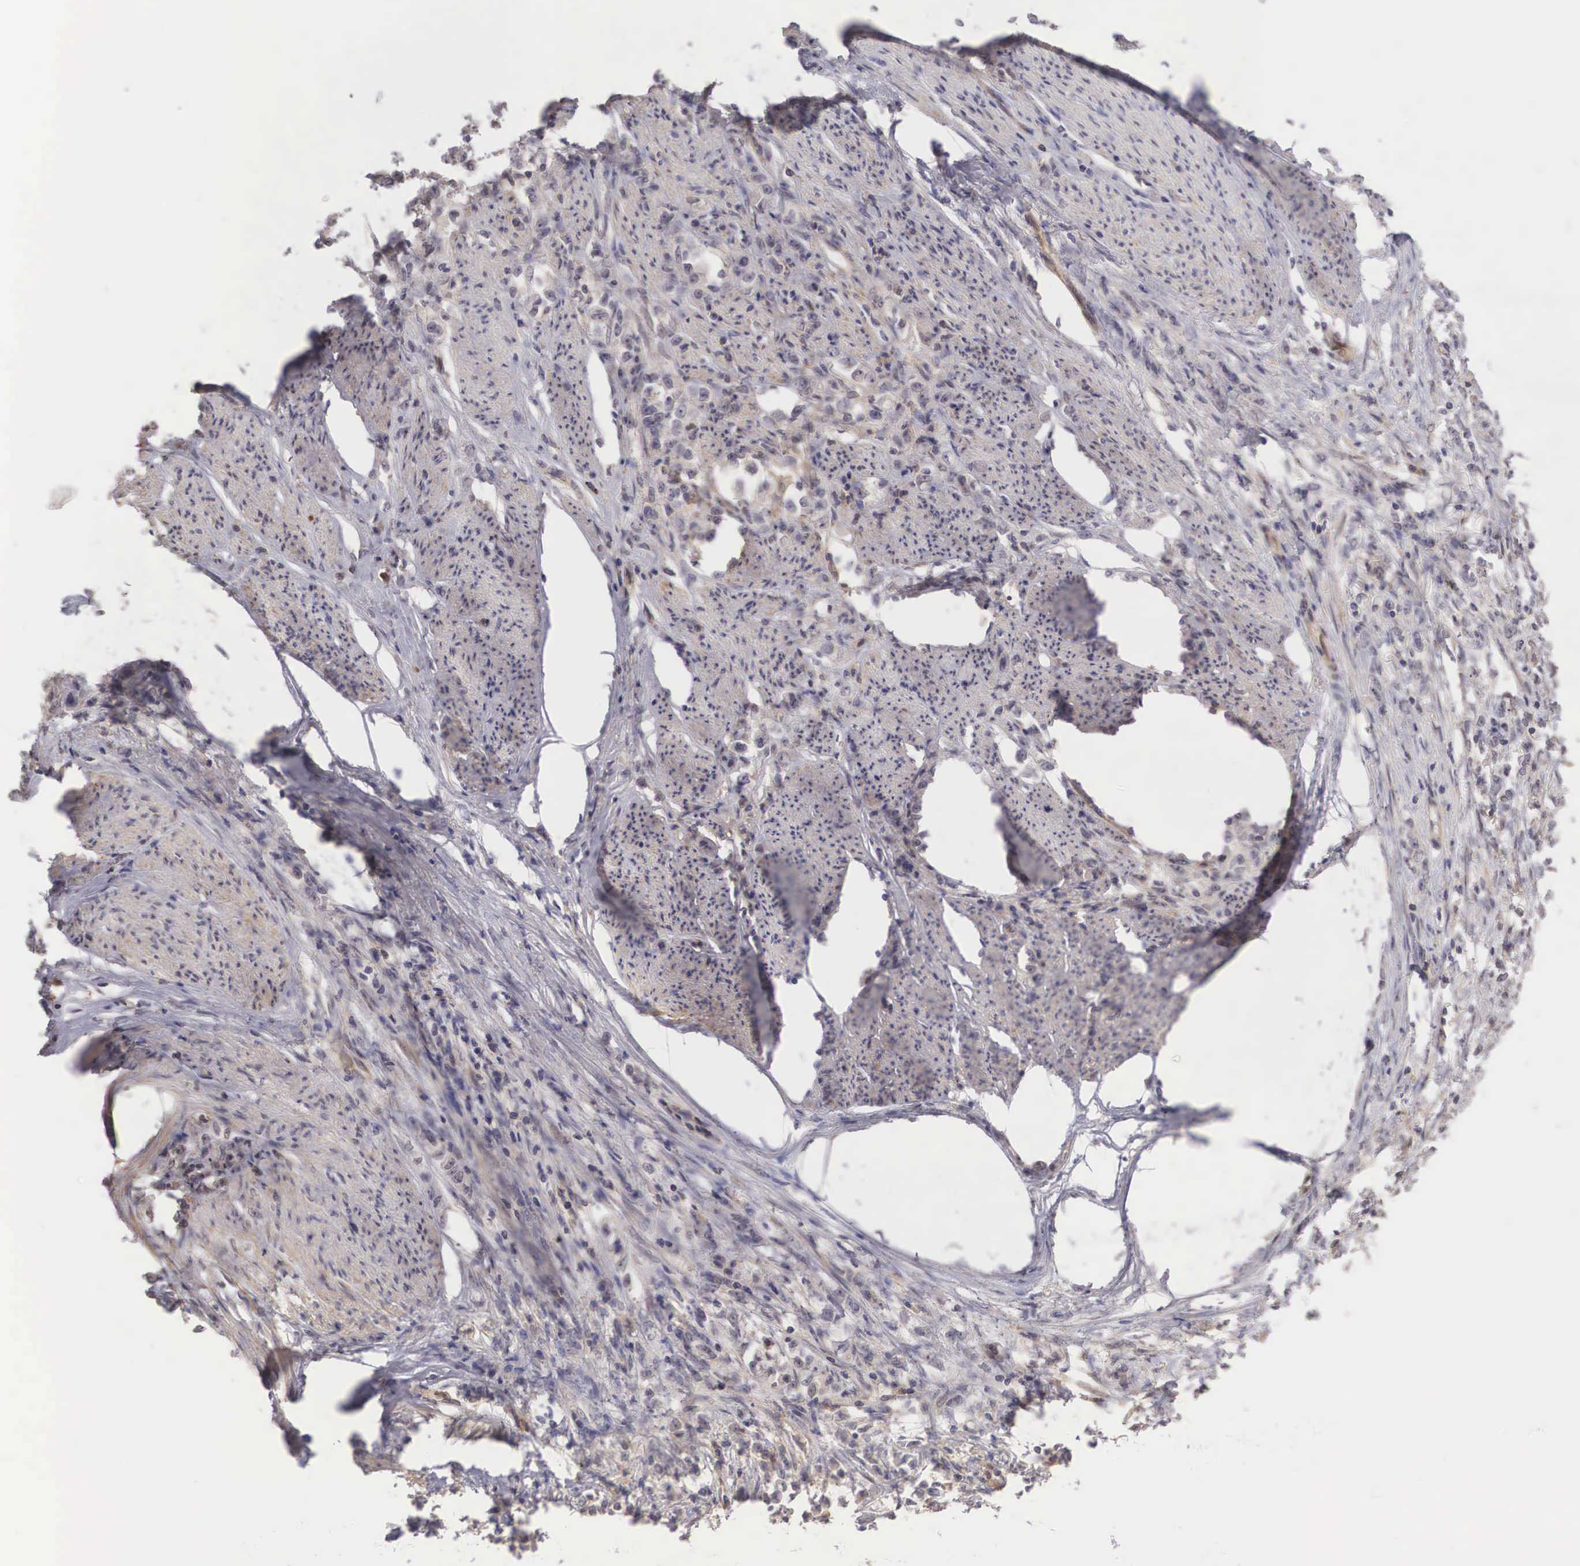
{"staining": {"intensity": "weak", "quantity": ">75%", "location": "cytoplasmic/membranous"}, "tissue": "stomach cancer", "cell_type": "Tumor cells", "image_type": "cancer", "snomed": [{"axis": "morphology", "description": "Adenocarcinoma, NOS"}, {"axis": "topography", "description": "Stomach"}], "caption": "About >75% of tumor cells in human stomach adenocarcinoma demonstrate weak cytoplasmic/membranous protein expression as visualized by brown immunohistochemical staining.", "gene": "DNAJB7", "patient": {"sex": "male", "age": 72}}